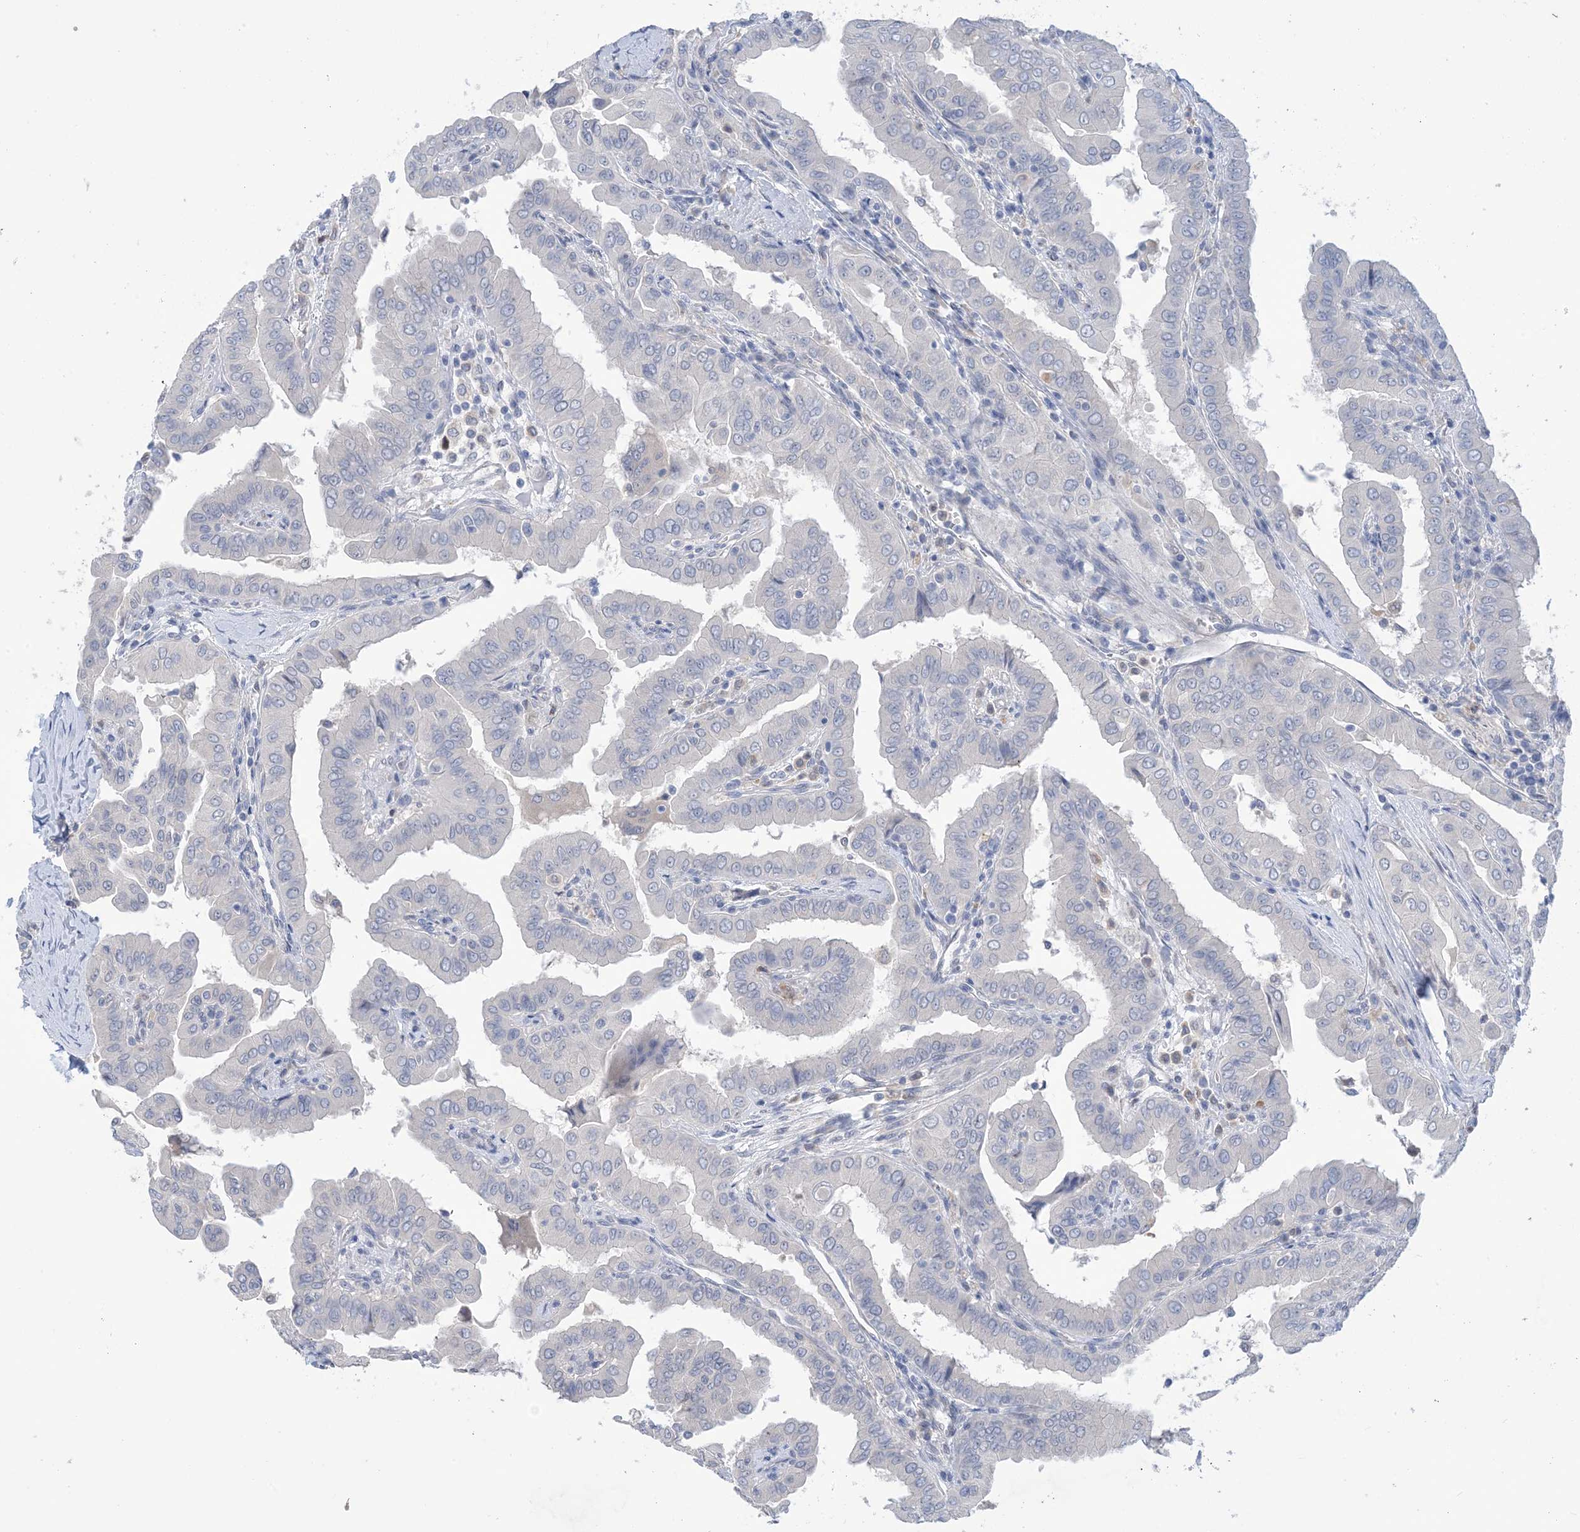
{"staining": {"intensity": "negative", "quantity": "none", "location": "none"}, "tissue": "thyroid cancer", "cell_type": "Tumor cells", "image_type": "cancer", "snomed": [{"axis": "morphology", "description": "Papillary adenocarcinoma, NOS"}, {"axis": "topography", "description": "Thyroid gland"}], "caption": "Tumor cells show no significant protein positivity in thyroid cancer (papillary adenocarcinoma). Brightfield microscopy of immunohistochemistry (IHC) stained with DAB (brown) and hematoxylin (blue), captured at high magnification.", "gene": "TTYH1", "patient": {"sex": "male", "age": 33}}